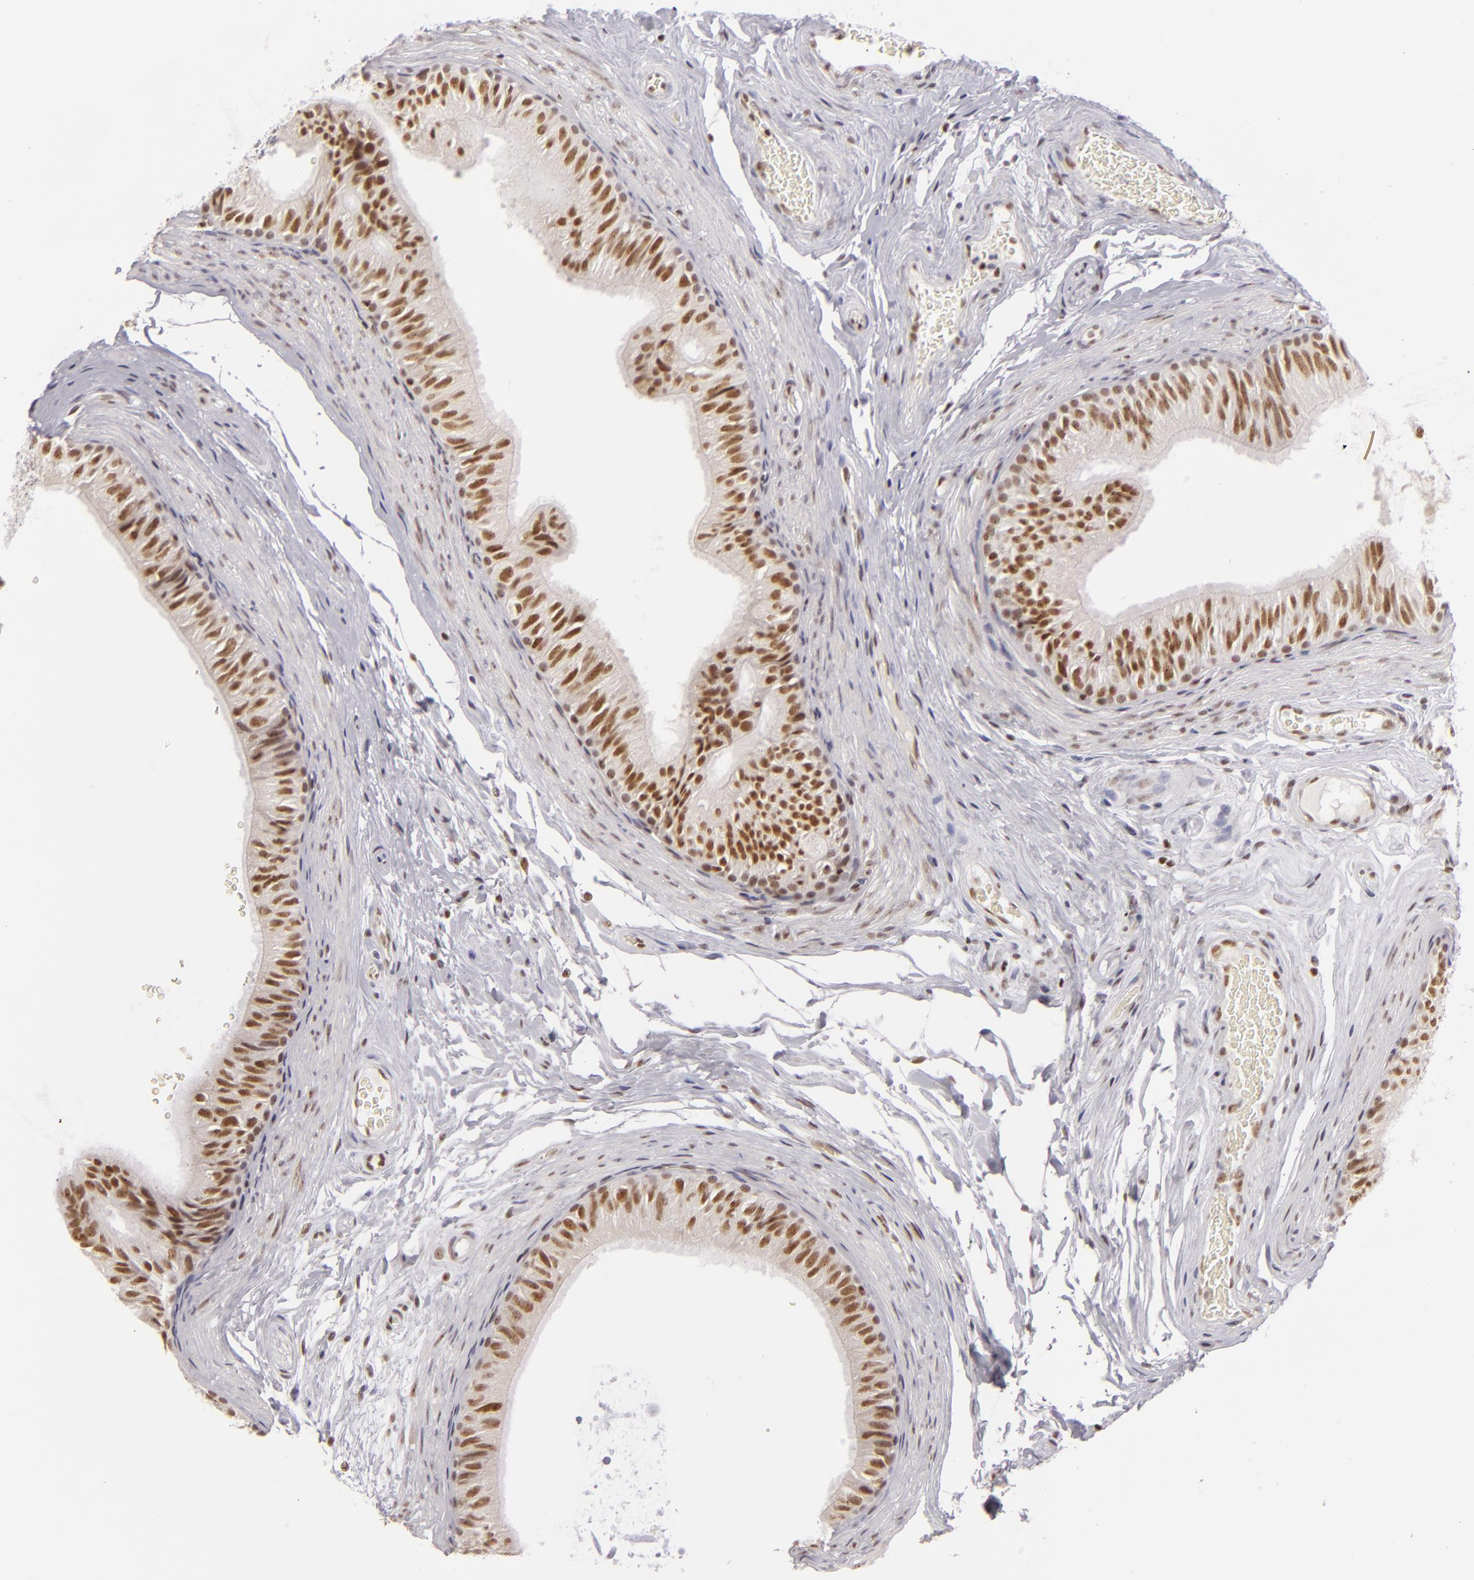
{"staining": {"intensity": "moderate", "quantity": ">75%", "location": "nuclear"}, "tissue": "epididymis", "cell_type": "Glandular cells", "image_type": "normal", "snomed": [{"axis": "morphology", "description": "Normal tissue, NOS"}, {"axis": "topography", "description": "Testis"}, {"axis": "topography", "description": "Epididymis"}], "caption": "Epididymis stained with immunohistochemistry demonstrates moderate nuclear positivity in about >75% of glandular cells. (IHC, brightfield microscopy, high magnification).", "gene": "DAXX", "patient": {"sex": "male", "age": 36}}